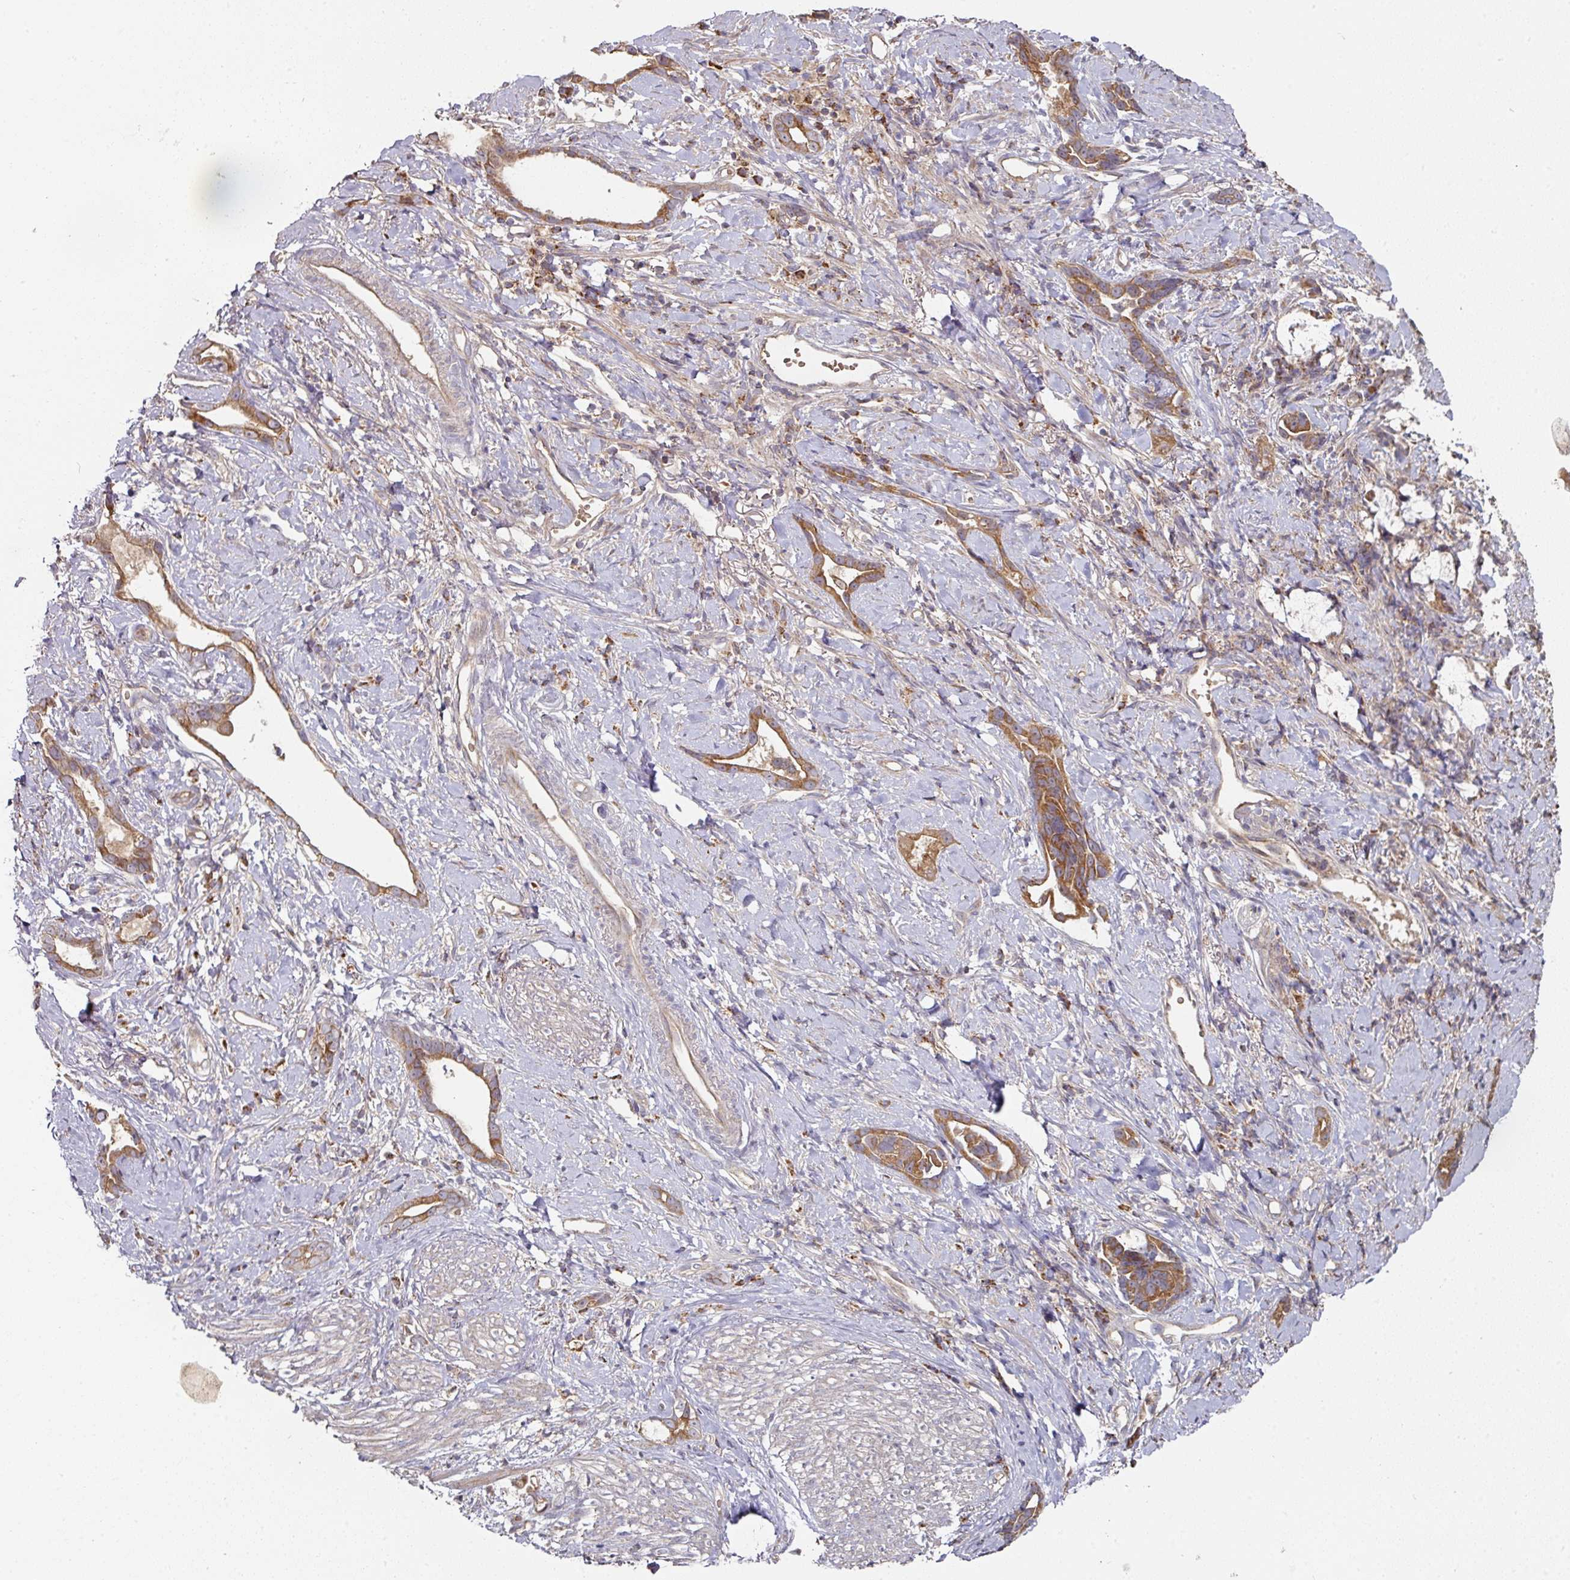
{"staining": {"intensity": "moderate", "quantity": ">75%", "location": "cytoplasmic/membranous"}, "tissue": "stomach cancer", "cell_type": "Tumor cells", "image_type": "cancer", "snomed": [{"axis": "morphology", "description": "Adenocarcinoma, NOS"}, {"axis": "topography", "description": "Stomach"}], "caption": "Stomach cancer stained with a brown dye shows moderate cytoplasmic/membranous positive positivity in approximately >75% of tumor cells.", "gene": "DNAJC7", "patient": {"sex": "male", "age": 55}}